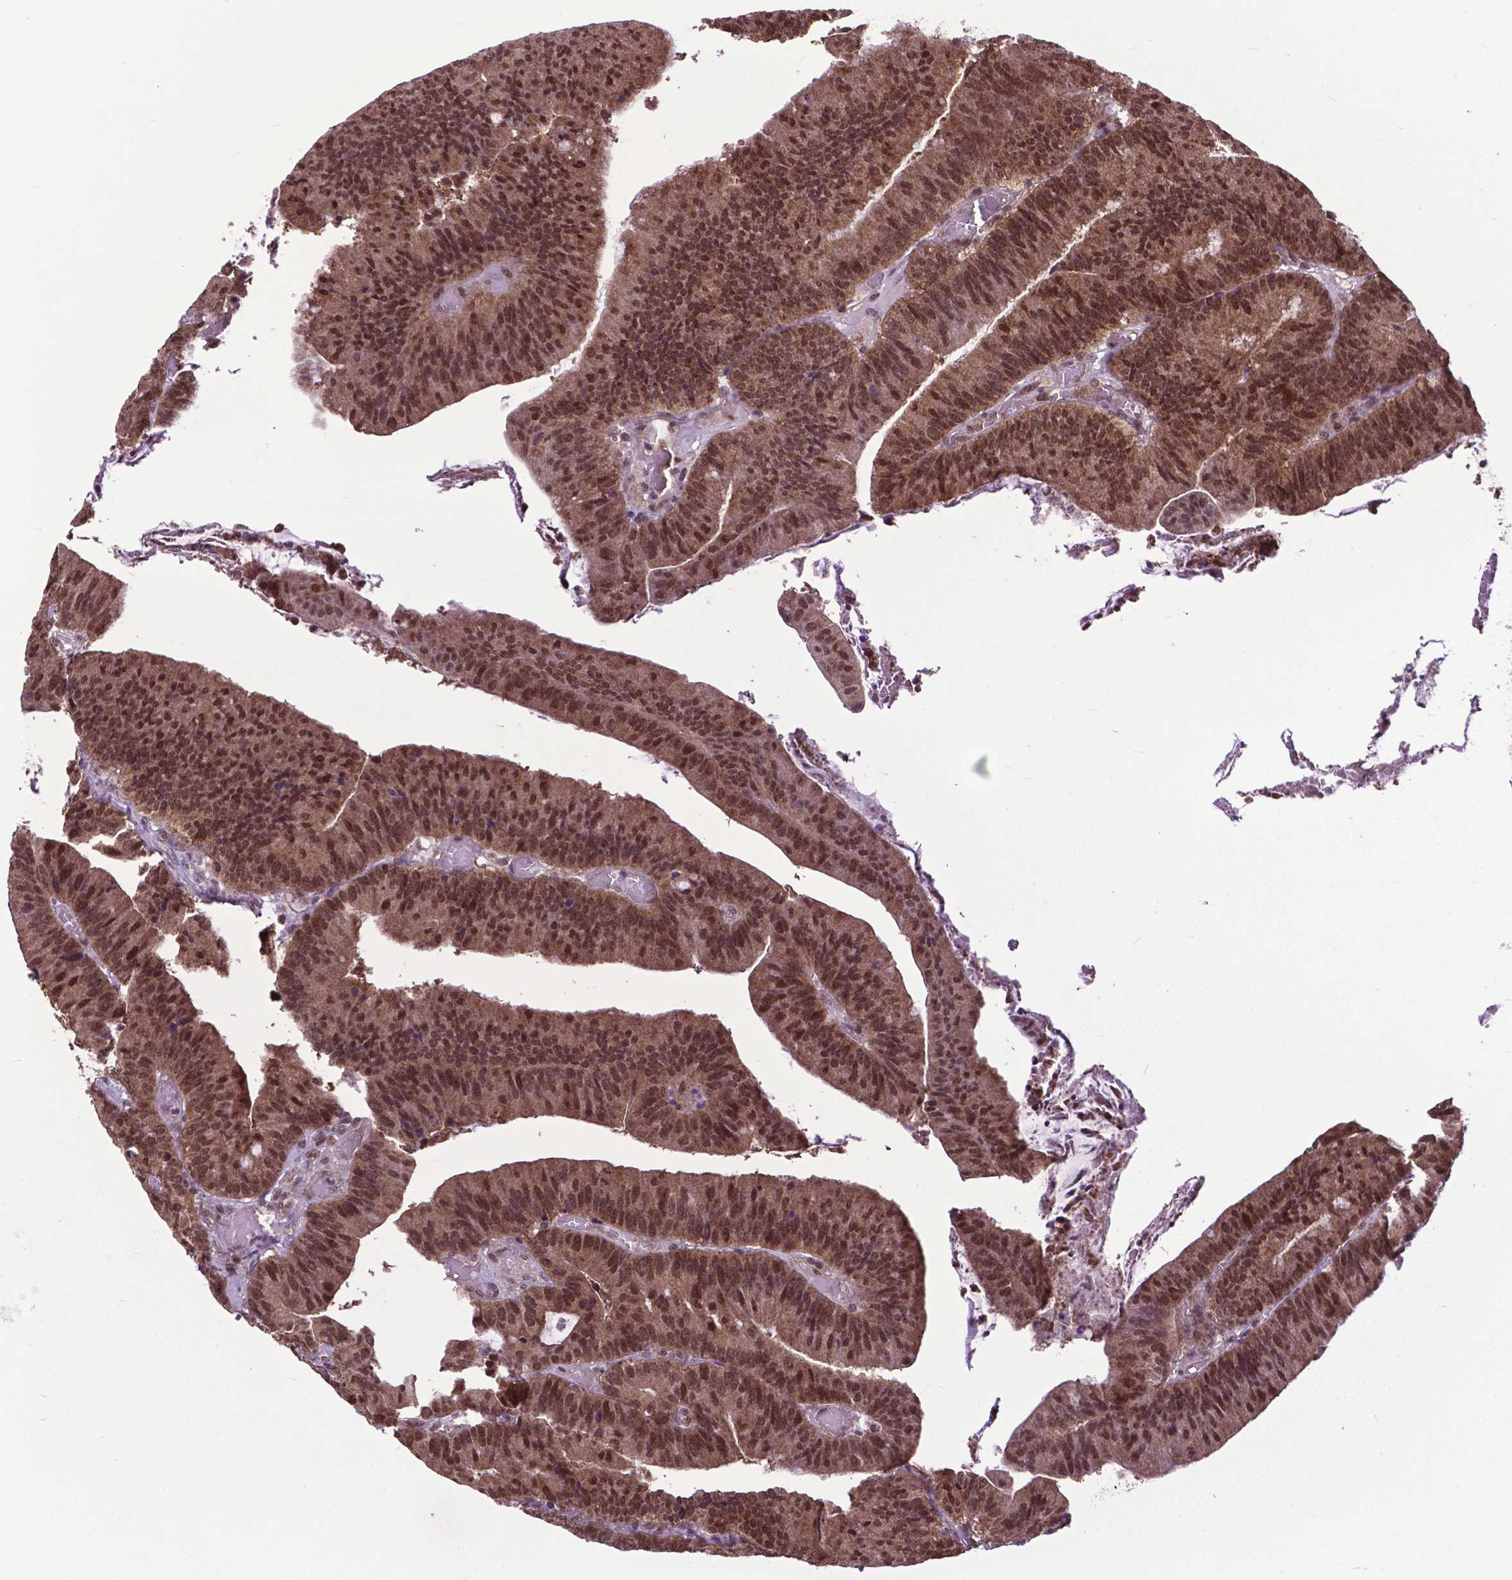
{"staining": {"intensity": "moderate", "quantity": ">75%", "location": "nuclear"}, "tissue": "colorectal cancer", "cell_type": "Tumor cells", "image_type": "cancer", "snomed": [{"axis": "morphology", "description": "Adenocarcinoma, NOS"}, {"axis": "topography", "description": "Colon"}], "caption": "Immunohistochemical staining of colorectal adenocarcinoma displays moderate nuclear protein positivity in approximately >75% of tumor cells.", "gene": "FAF1", "patient": {"sex": "female", "age": 78}}